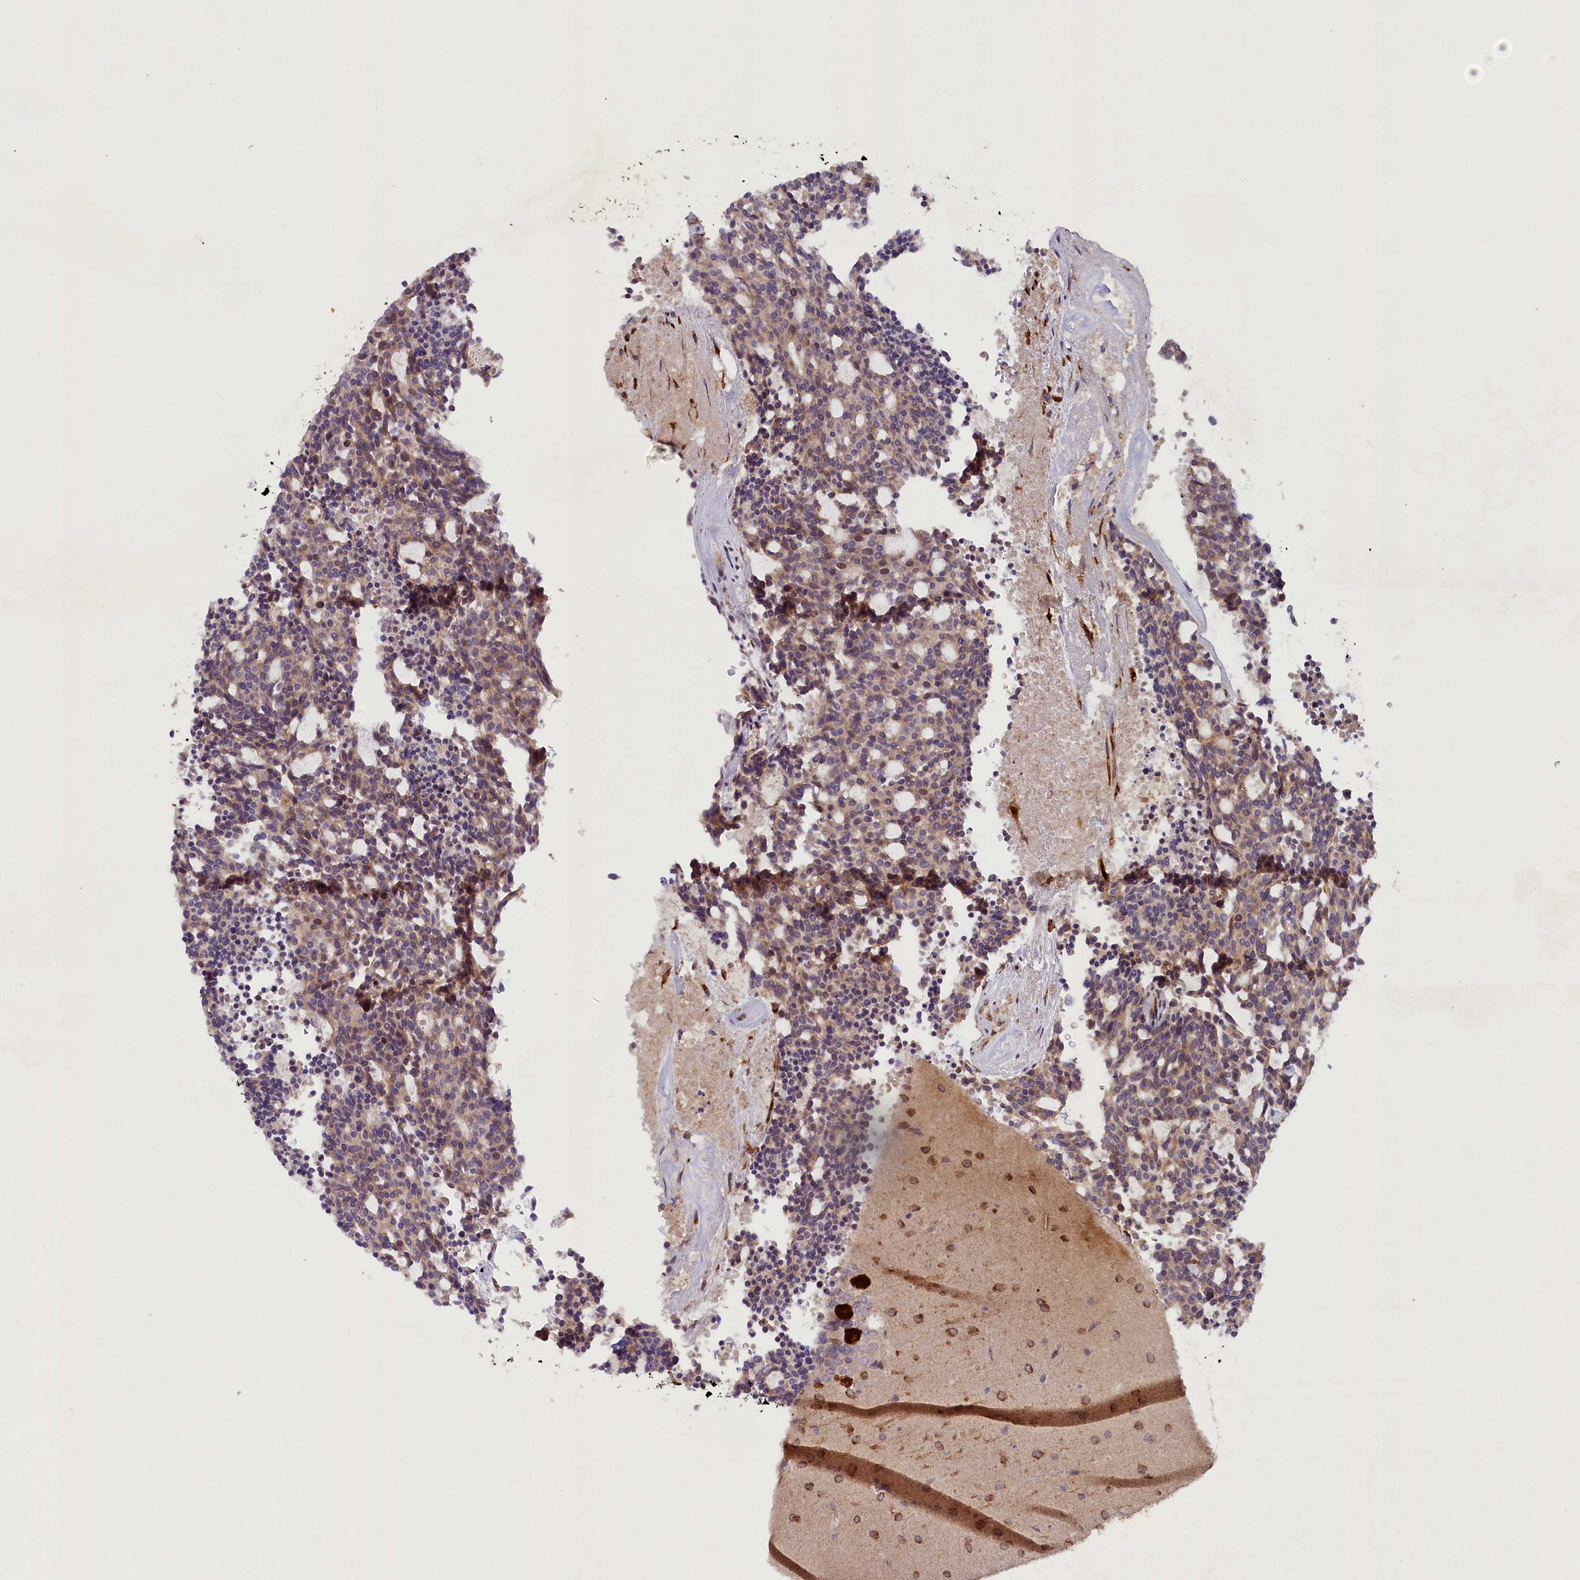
{"staining": {"intensity": "moderate", "quantity": ">75%", "location": "cytoplasmic/membranous"}, "tissue": "carcinoid", "cell_type": "Tumor cells", "image_type": "cancer", "snomed": [{"axis": "morphology", "description": "Carcinoid, malignant, NOS"}, {"axis": "topography", "description": "Pancreas"}], "caption": "Immunohistochemical staining of human malignant carcinoid shows medium levels of moderate cytoplasmic/membranous expression in about >75% of tumor cells.", "gene": "SSC5D", "patient": {"sex": "female", "age": 54}}